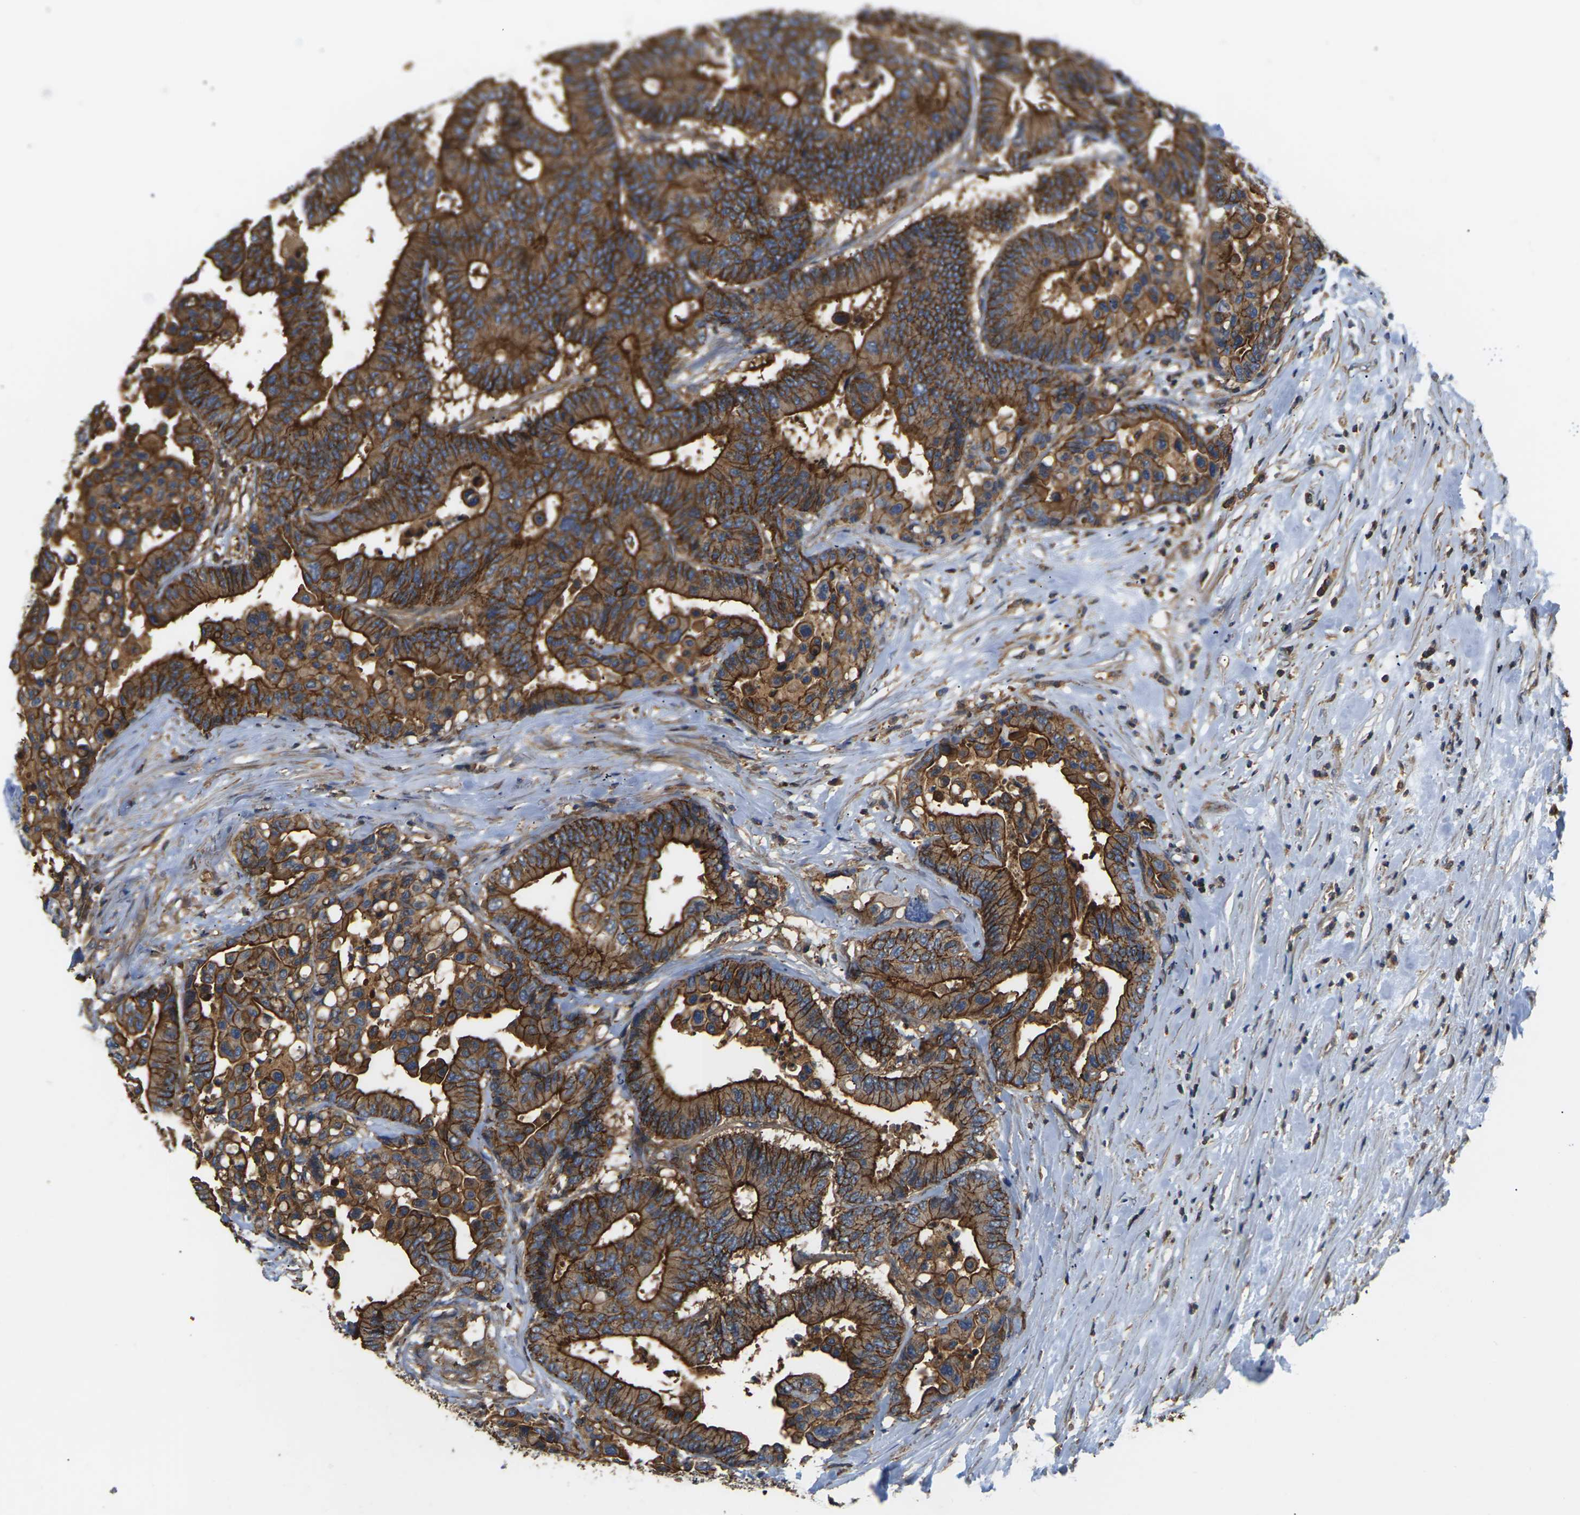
{"staining": {"intensity": "strong", "quantity": ">75%", "location": "cytoplasmic/membranous"}, "tissue": "colorectal cancer", "cell_type": "Tumor cells", "image_type": "cancer", "snomed": [{"axis": "morphology", "description": "Normal tissue, NOS"}, {"axis": "morphology", "description": "Adenocarcinoma, NOS"}, {"axis": "topography", "description": "Colon"}], "caption": "IHC image of neoplastic tissue: colorectal cancer stained using immunohistochemistry reveals high levels of strong protein expression localized specifically in the cytoplasmic/membranous of tumor cells, appearing as a cytoplasmic/membranous brown color.", "gene": "IQGAP1", "patient": {"sex": "male", "age": 82}}